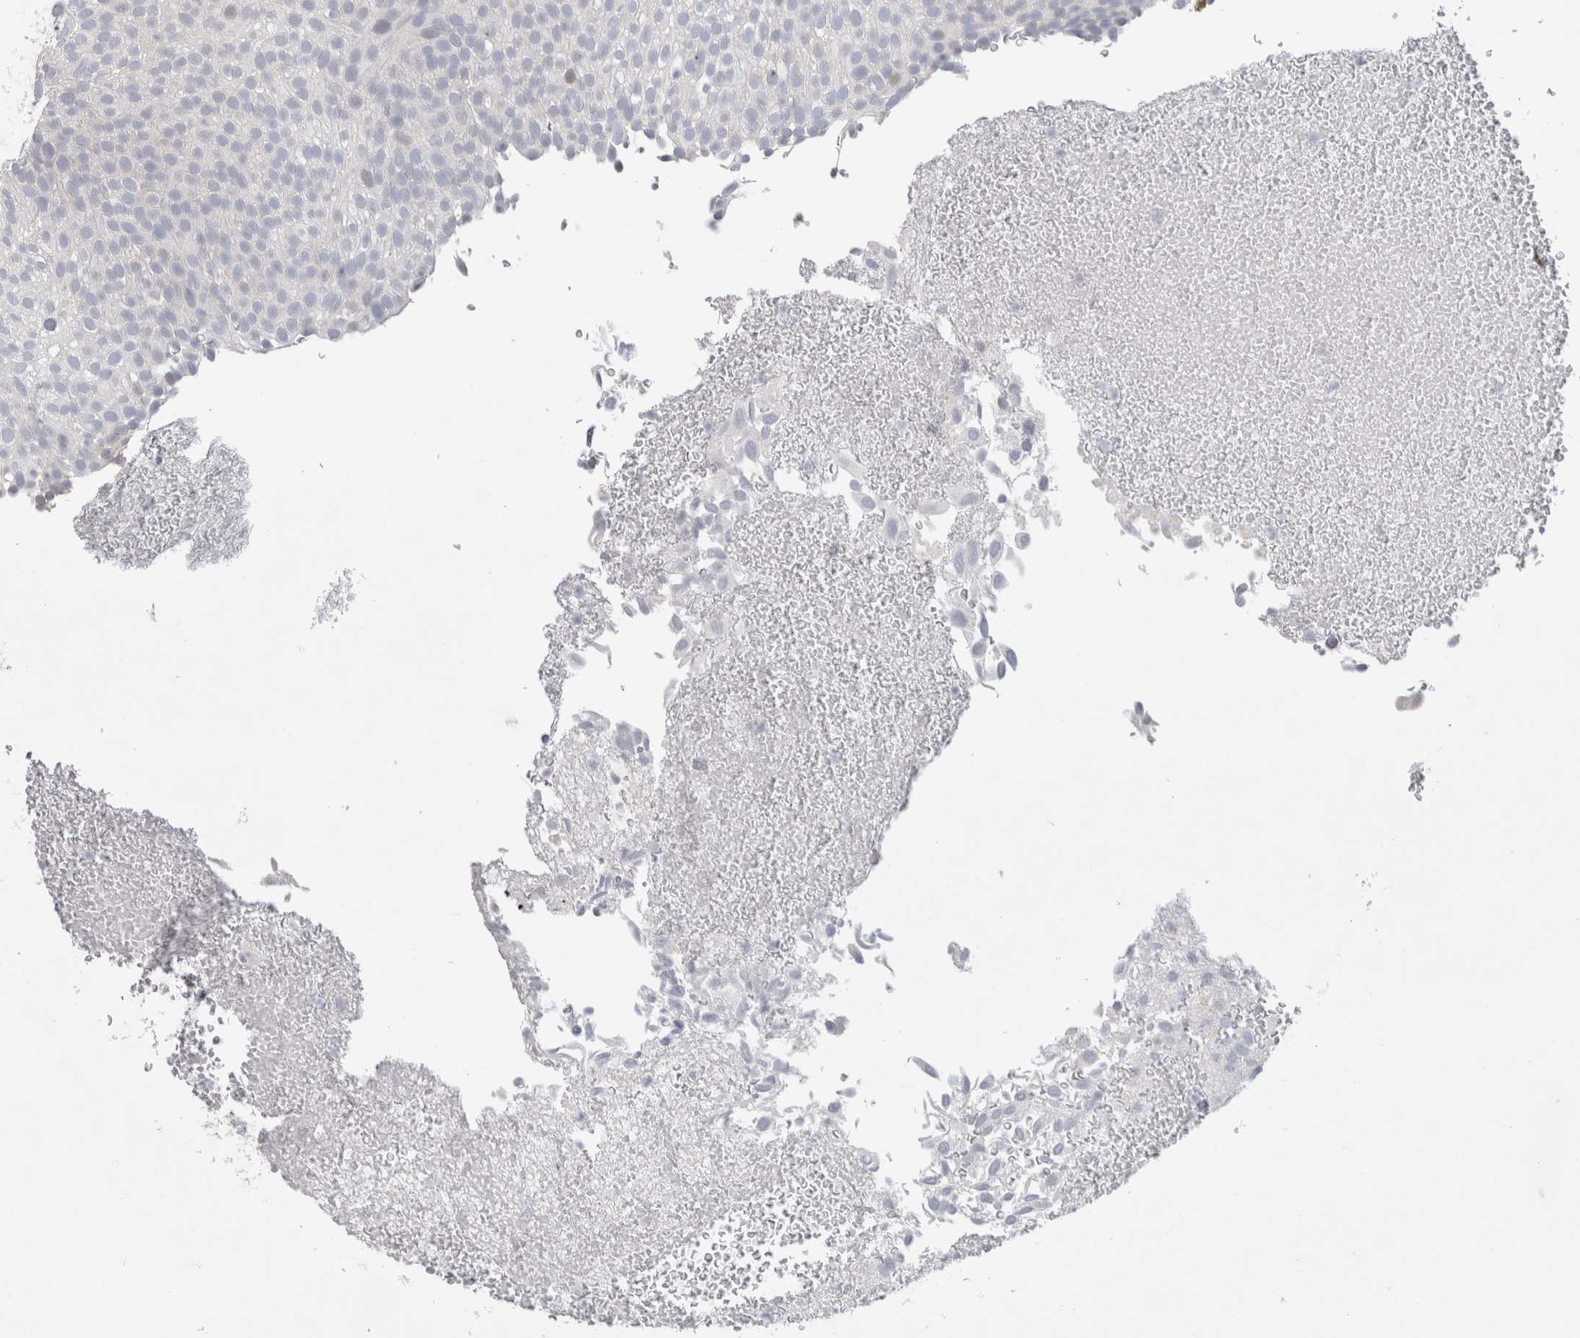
{"staining": {"intensity": "negative", "quantity": "none", "location": "none"}, "tissue": "urothelial cancer", "cell_type": "Tumor cells", "image_type": "cancer", "snomed": [{"axis": "morphology", "description": "Urothelial carcinoma, Low grade"}, {"axis": "topography", "description": "Urinary bladder"}], "caption": "An IHC histopathology image of urothelial cancer is shown. There is no staining in tumor cells of urothelial cancer.", "gene": "TONSL", "patient": {"sex": "male", "age": 78}}